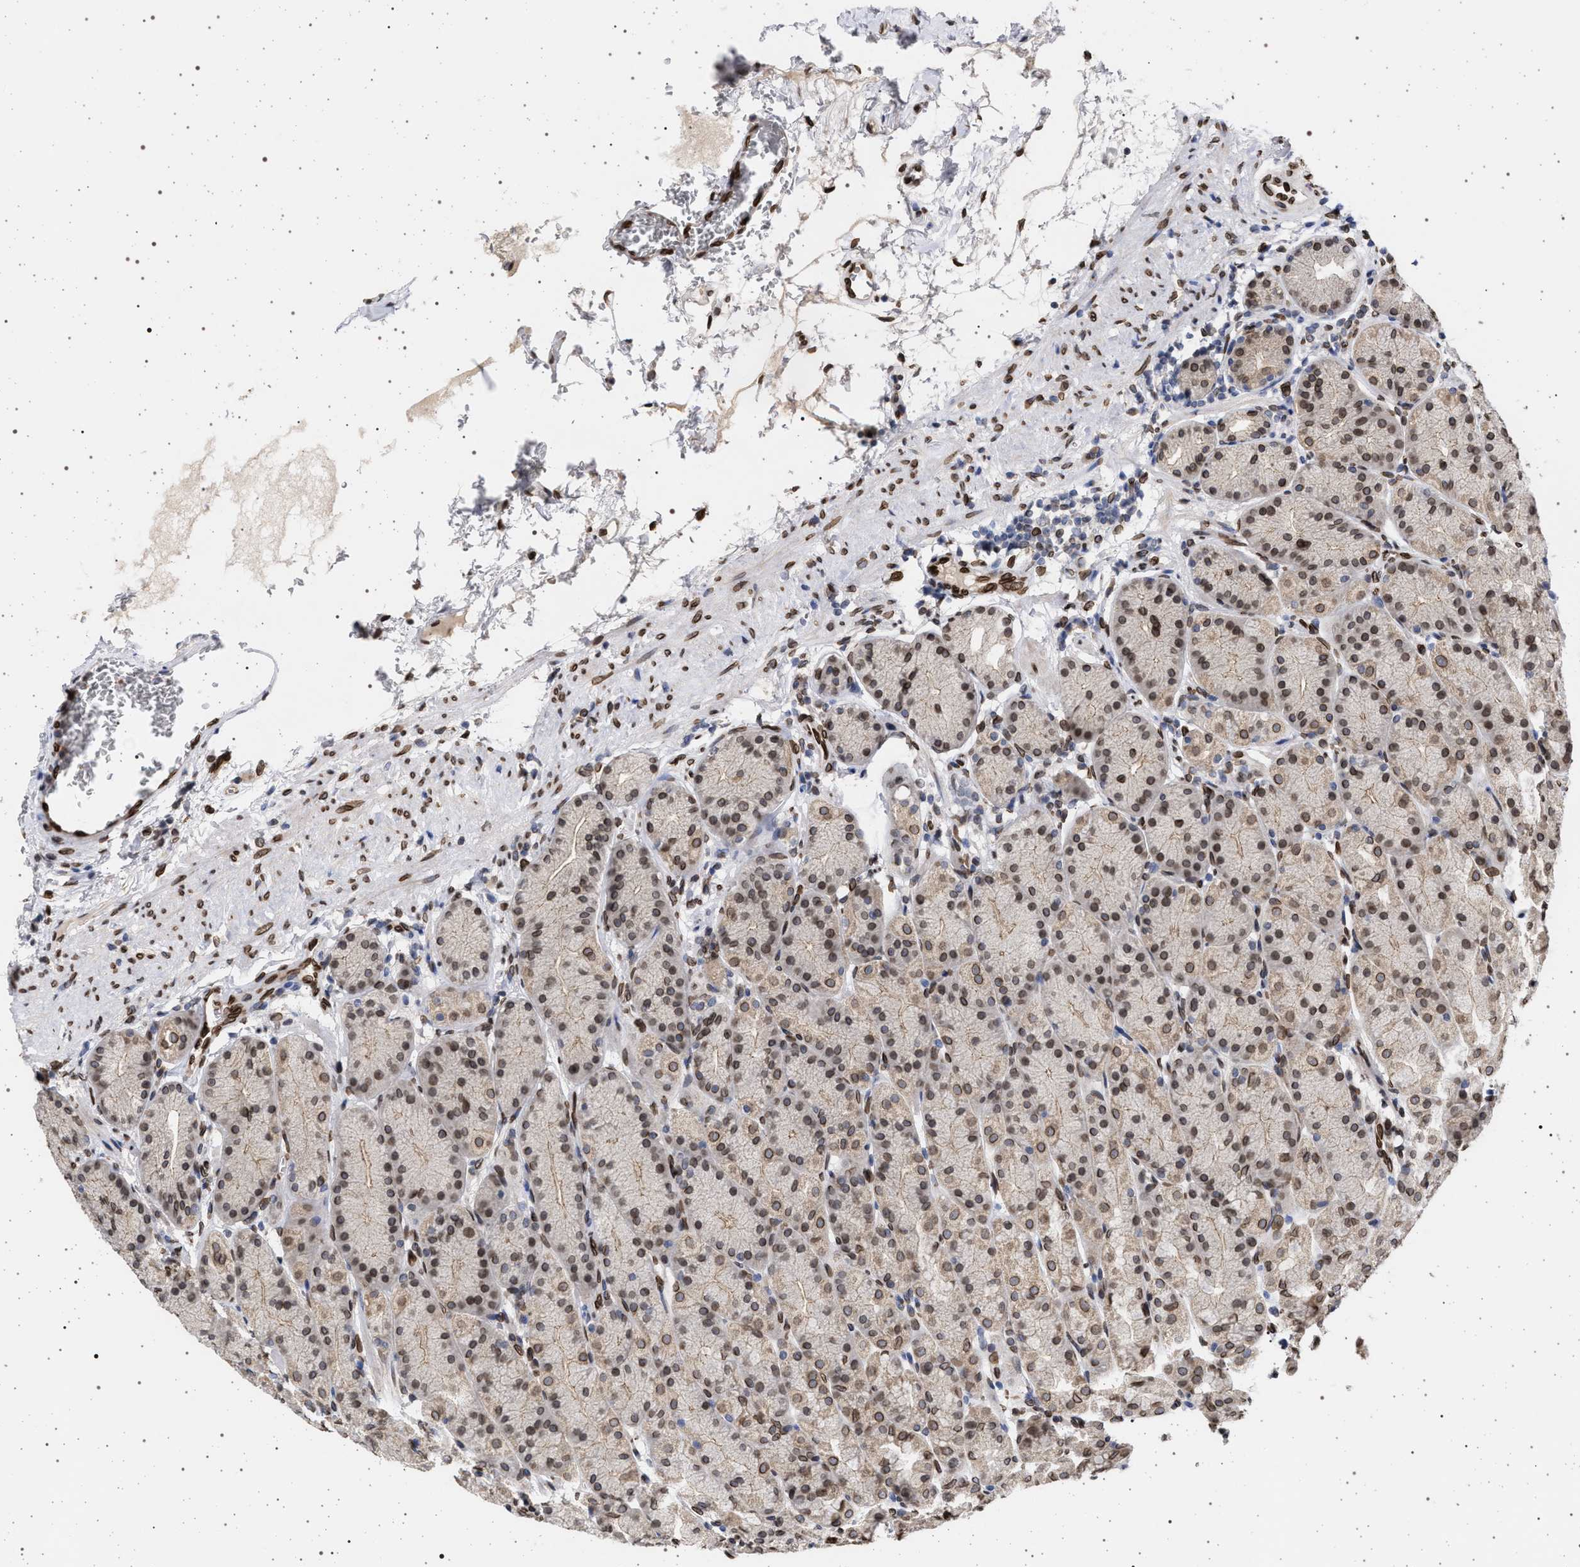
{"staining": {"intensity": "moderate", "quantity": ">75%", "location": "cytoplasmic/membranous,nuclear"}, "tissue": "stomach", "cell_type": "Glandular cells", "image_type": "normal", "snomed": [{"axis": "morphology", "description": "Normal tissue, NOS"}, {"axis": "topography", "description": "Stomach"}], "caption": "Unremarkable stomach reveals moderate cytoplasmic/membranous,nuclear positivity in approximately >75% of glandular cells, visualized by immunohistochemistry.", "gene": "ING2", "patient": {"sex": "male", "age": 42}}